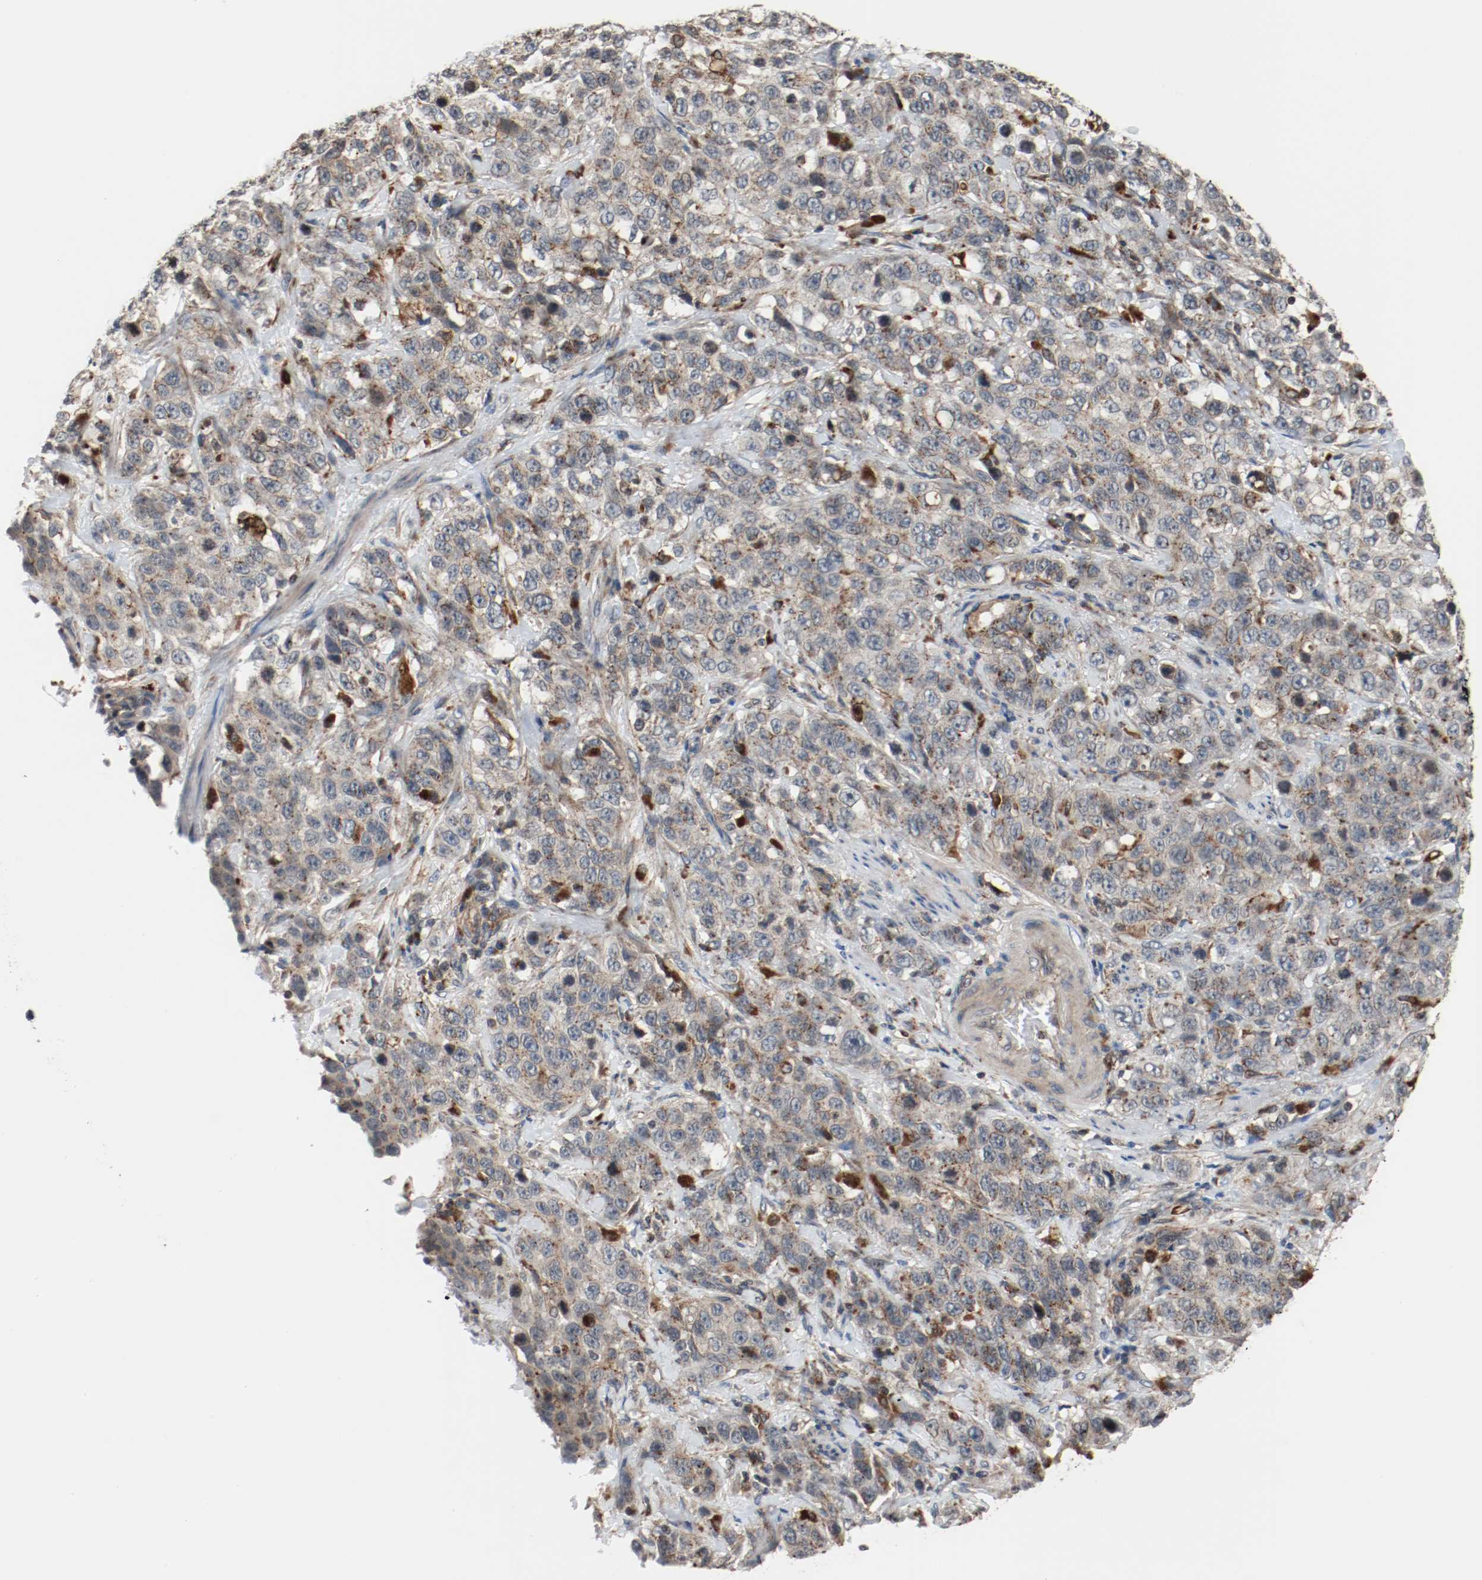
{"staining": {"intensity": "moderate", "quantity": ">75%", "location": "cytoplasmic/membranous"}, "tissue": "stomach cancer", "cell_type": "Tumor cells", "image_type": "cancer", "snomed": [{"axis": "morphology", "description": "Normal tissue, NOS"}, {"axis": "morphology", "description": "Adenocarcinoma, NOS"}, {"axis": "topography", "description": "Stomach"}], "caption": "Immunohistochemical staining of adenocarcinoma (stomach) displays moderate cytoplasmic/membranous protein positivity in approximately >75% of tumor cells.", "gene": "LAMP2", "patient": {"sex": "male", "age": 48}}